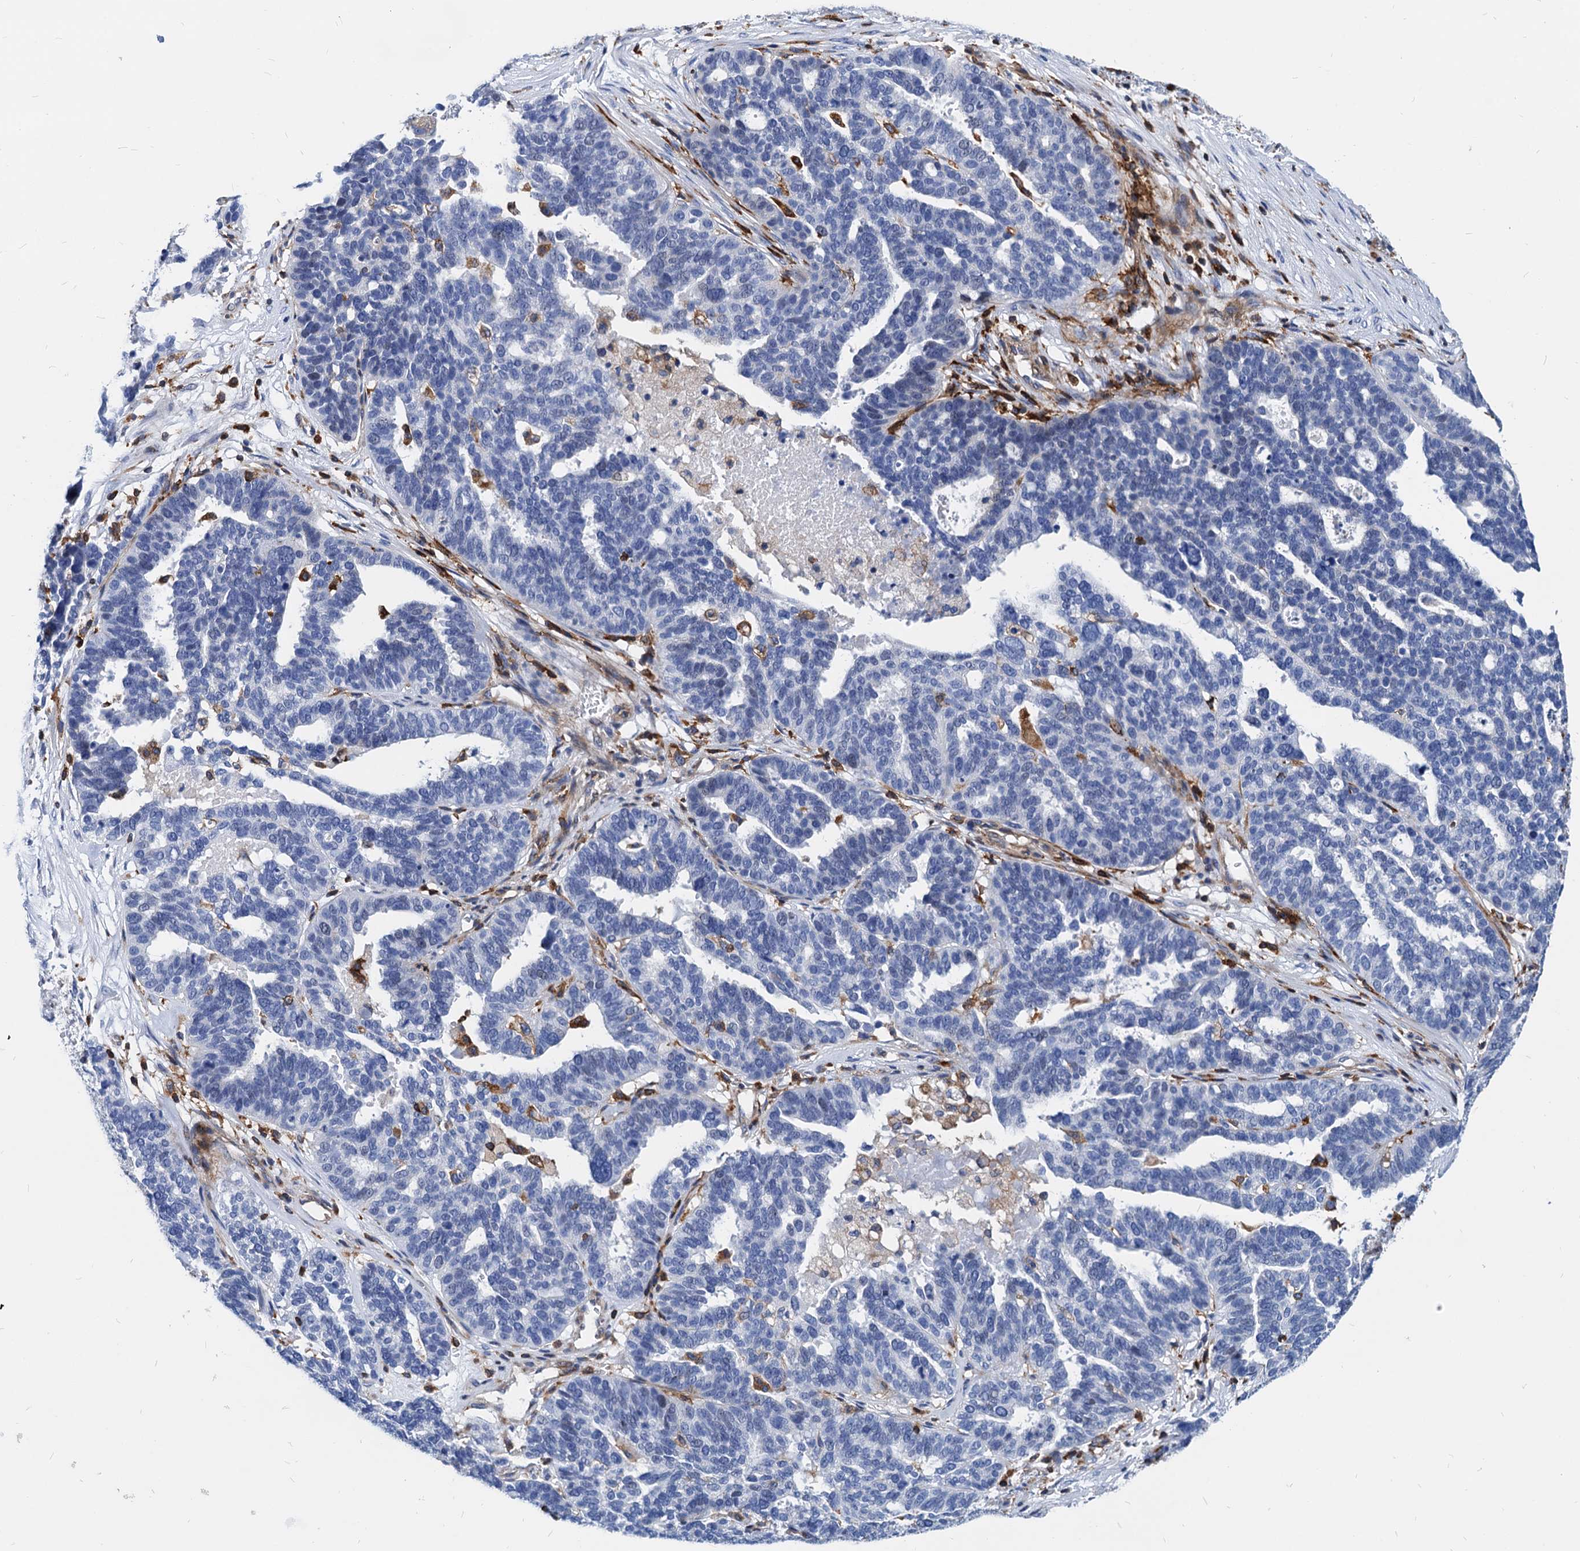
{"staining": {"intensity": "negative", "quantity": "none", "location": "none"}, "tissue": "ovarian cancer", "cell_type": "Tumor cells", "image_type": "cancer", "snomed": [{"axis": "morphology", "description": "Cystadenocarcinoma, serous, NOS"}, {"axis": "topography", "description": "Ovary"}], "caption": "Tumor cells show no significant expression in serous cystadenocarcinoma (ovarian). The staining is performed using DAB (3,3'-diaminobenzidine) brown chromogen with nuclei counter-stained in using hematoxylin.", "gene": "LCP2", "patient": {"sex": "female", "age": 59}}